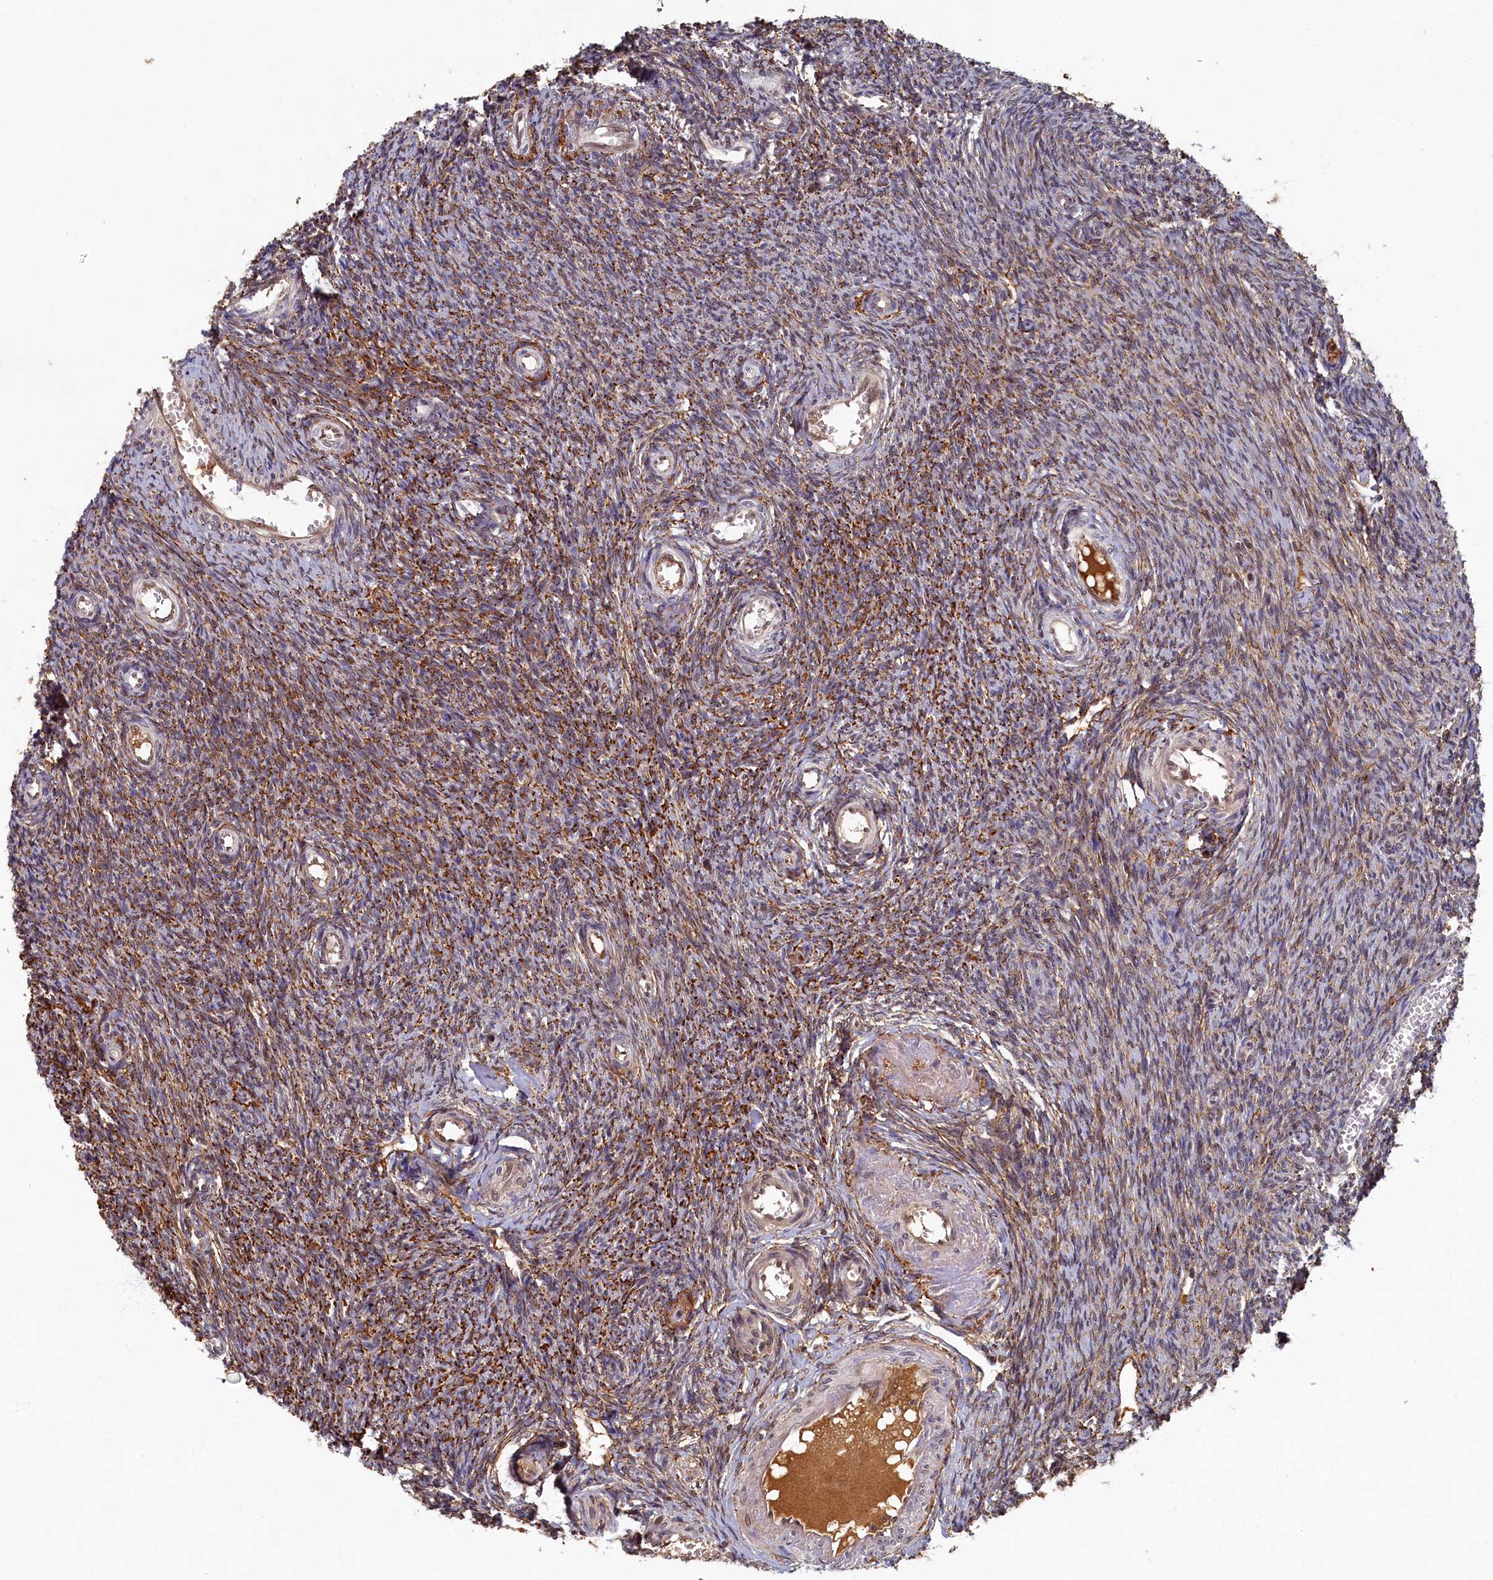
{"staining": {"intensity": "moderate", "quantity": "25%-75%", "location": "cytoplasmic/membranous"}, "tissue": "ovary", "cell_type": "Ovarian stroma cells", "image_type": "normal", "snomed": [{"axis": "morphology", "description": "Normal tissue, NOS"}, {"axis": "topography", "description": "Ovary"}], "caption": "Immunohistochemistry (IHC) of benign human ovary exhibits medium levels of moderate cytoplasmic/membranous positivity in about 25%-75% of ovarian stroma cells.", "gene": "LCMT2", "patient": {"sex": "female", "age": 44}}